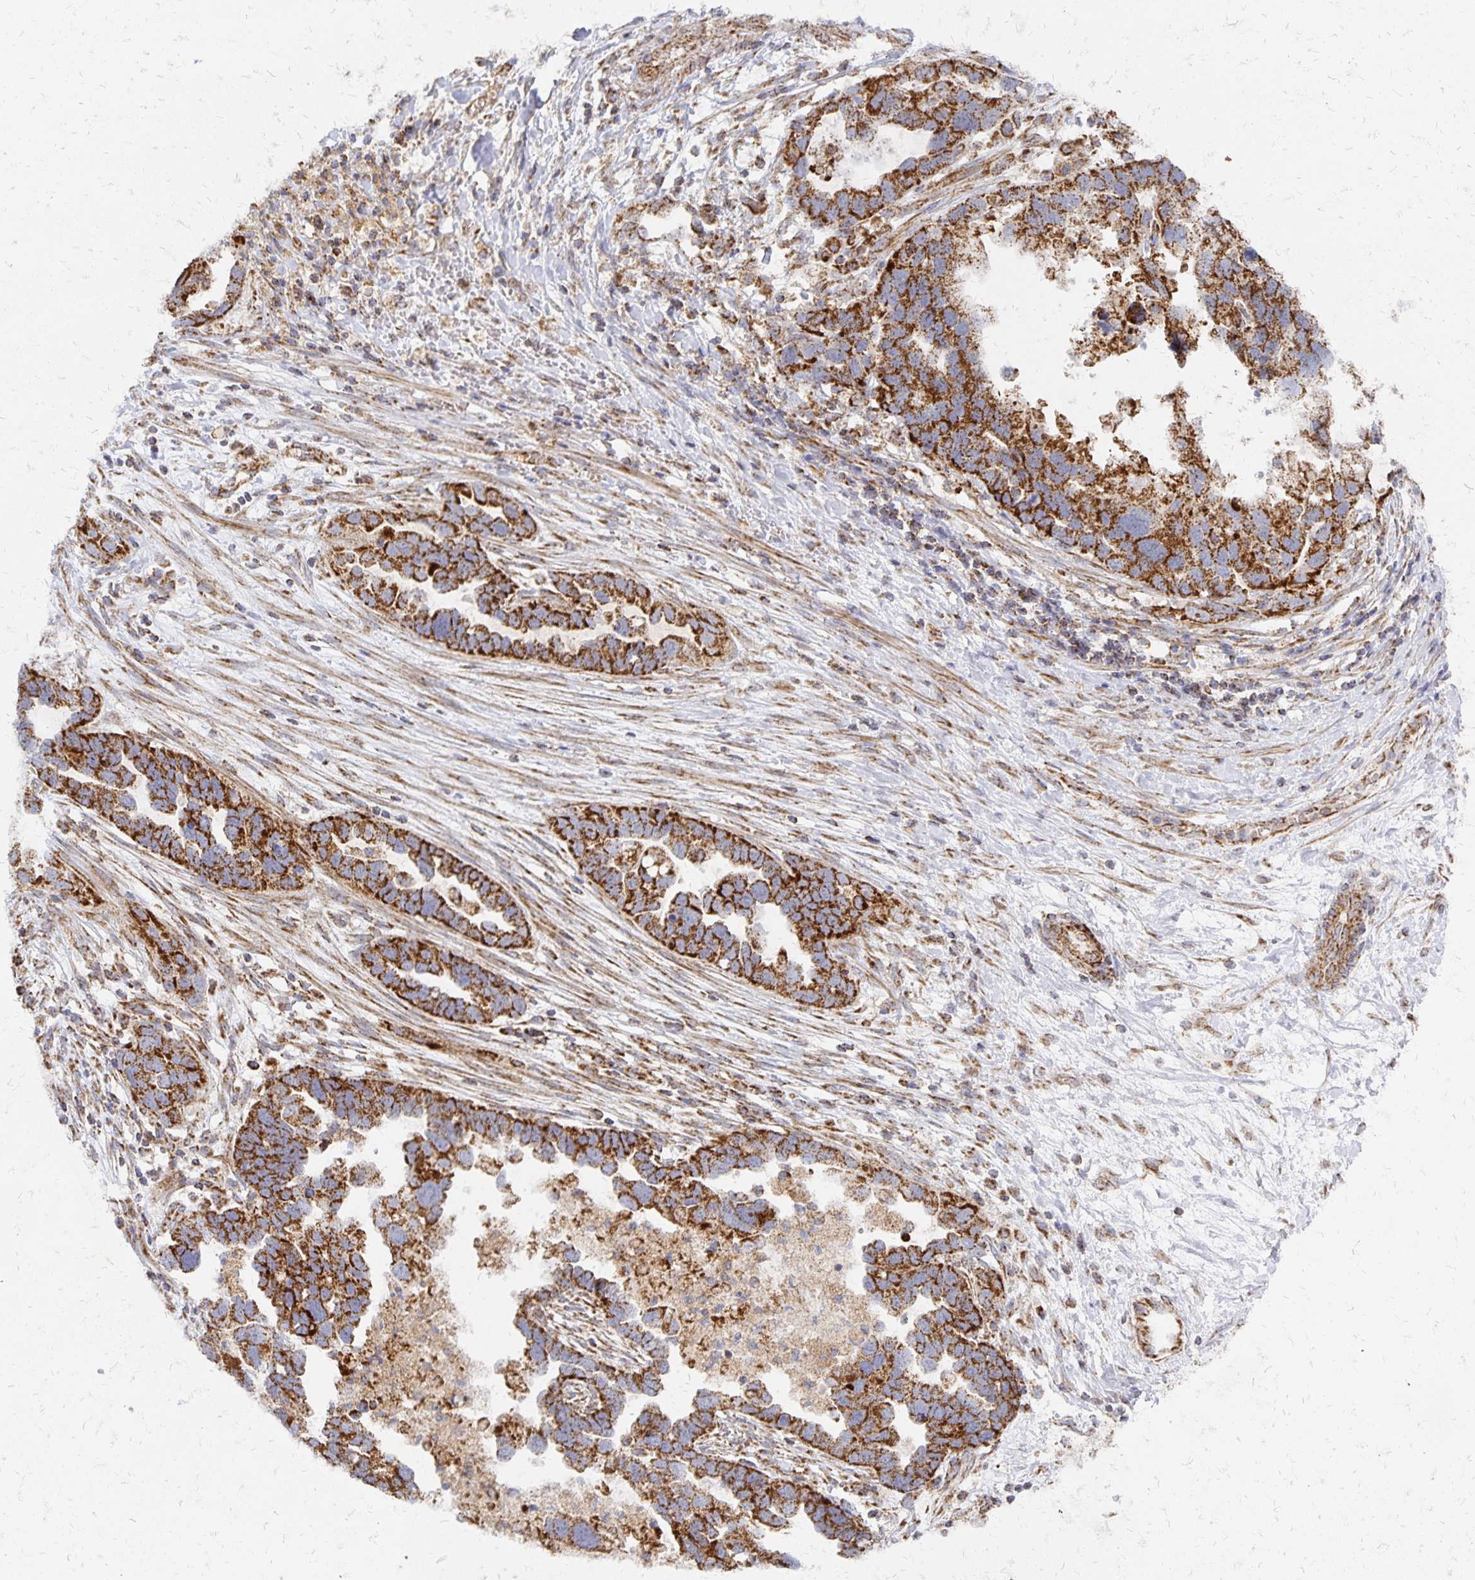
{"staining": {"intensity": "strong", "quantity": ">75%", "location": "cytoplasmic/membranous"}, "tissue": "ovarian cancer", "cell_type": "Tumor cells", "image_type": "cancer", "snomed": [{"axis": "morphology", "description": "Cystadenocarcinoma, serous, NOS"}, {"axis": "topography", "description": "Ovary"}], "caption": "Human serous cystadenocarcinoma (ovarian) stained with a brown dye displays strong cytoplasmic/membranous positive expression in about >75% of tumor cells.", "gene": "STOML2", "patient": {"sex": "female", "age": 54}}